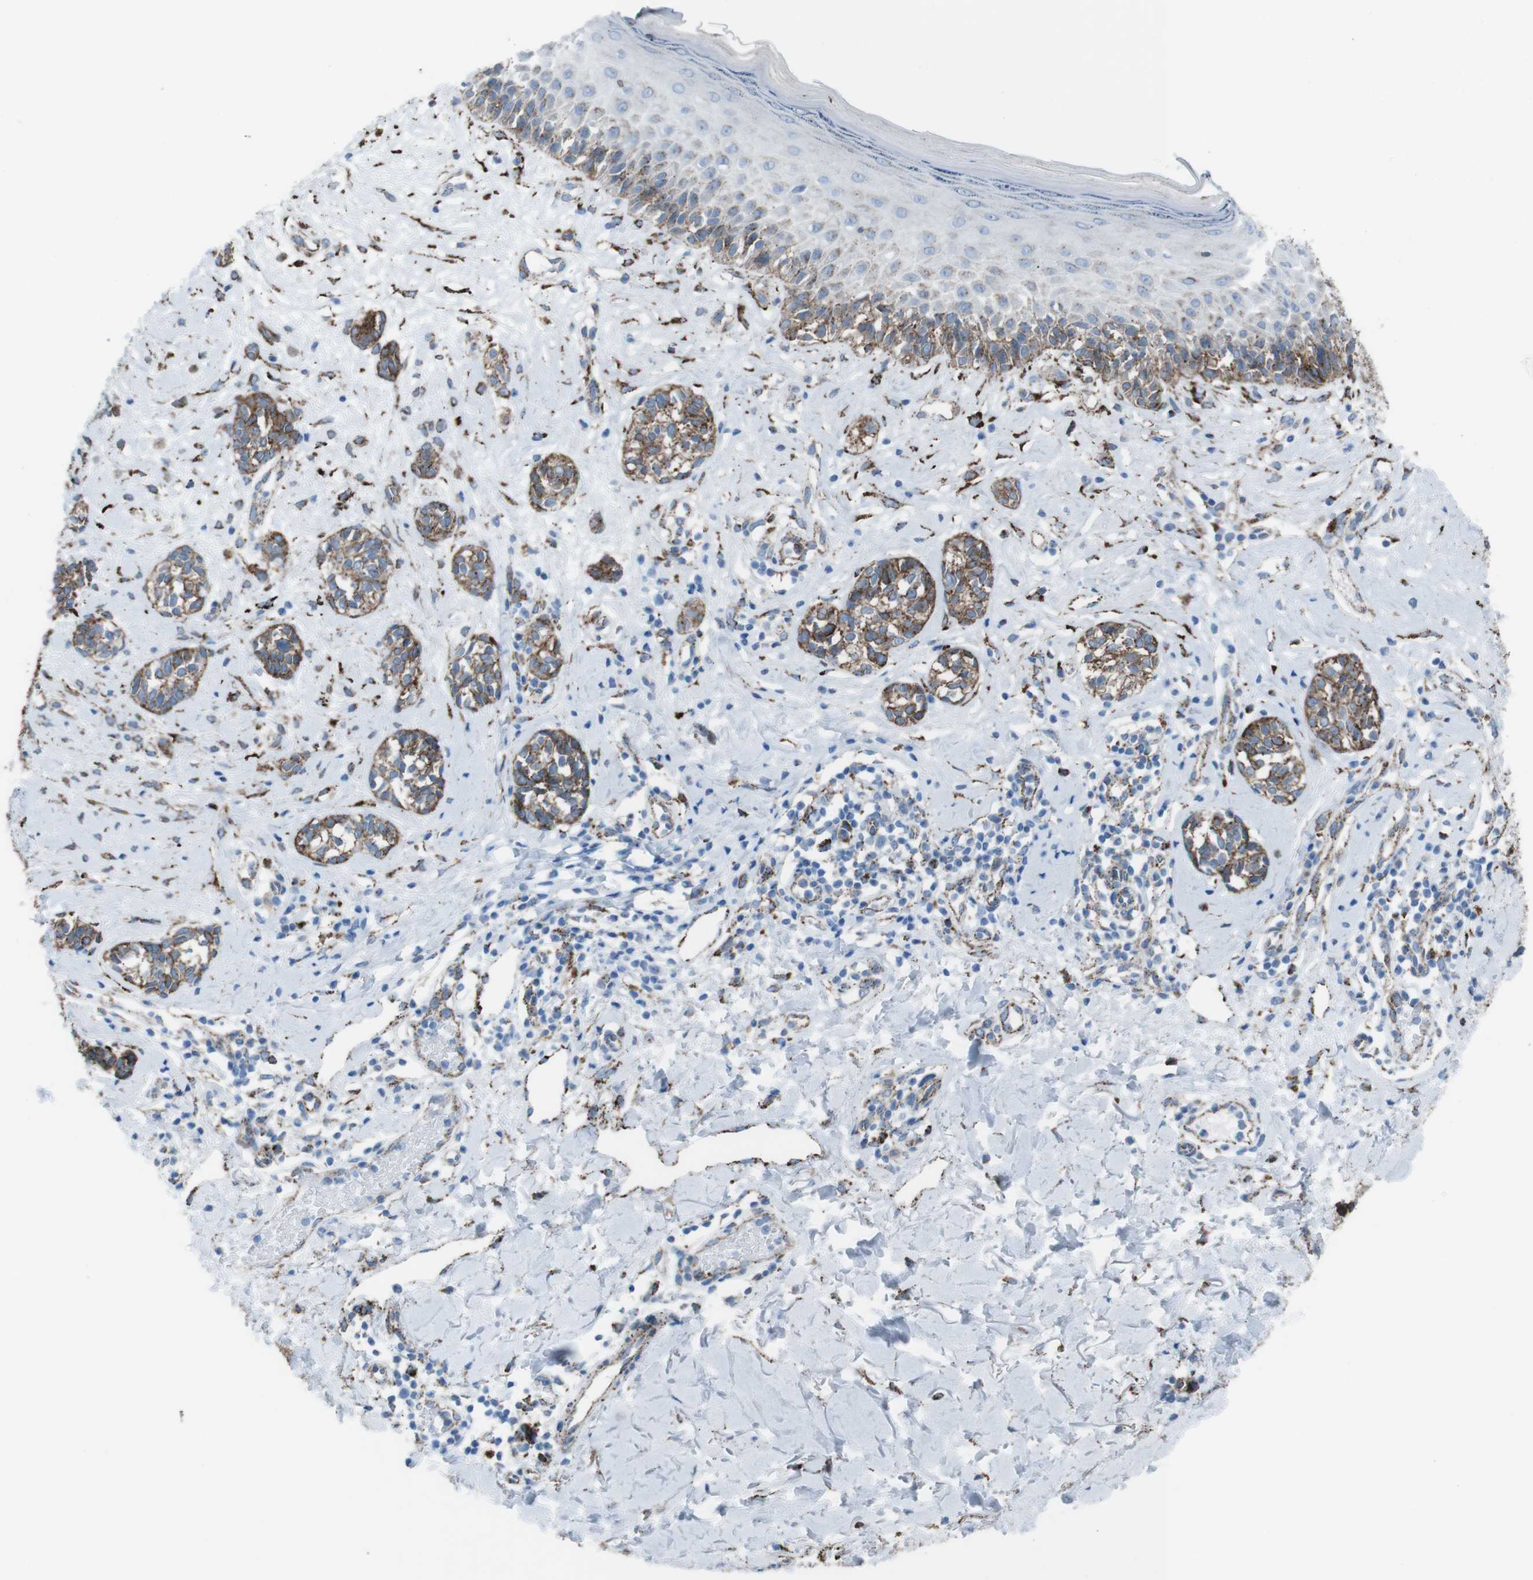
{"staining": {"intensity": "moderate", "quantity": ">75%", "location": "cytoplasmic/membranous"}, "tissue": "melanoma", "cell_type": "Tumor cells", "image_type": "cancer", "snomed": [{"axis": "morphology", "description": "Malignant melanoma, NOS"}, {"axis": "topography", "description": "Skin"}], "caption": "Human malignant melanoma stained for a protein (brown) exhibits moderate cytoplasmic/membranous positive staining in about >75% of tumor cells.", "gene": "SCARB2", "patient": {"sex": "male", "age": 64}}